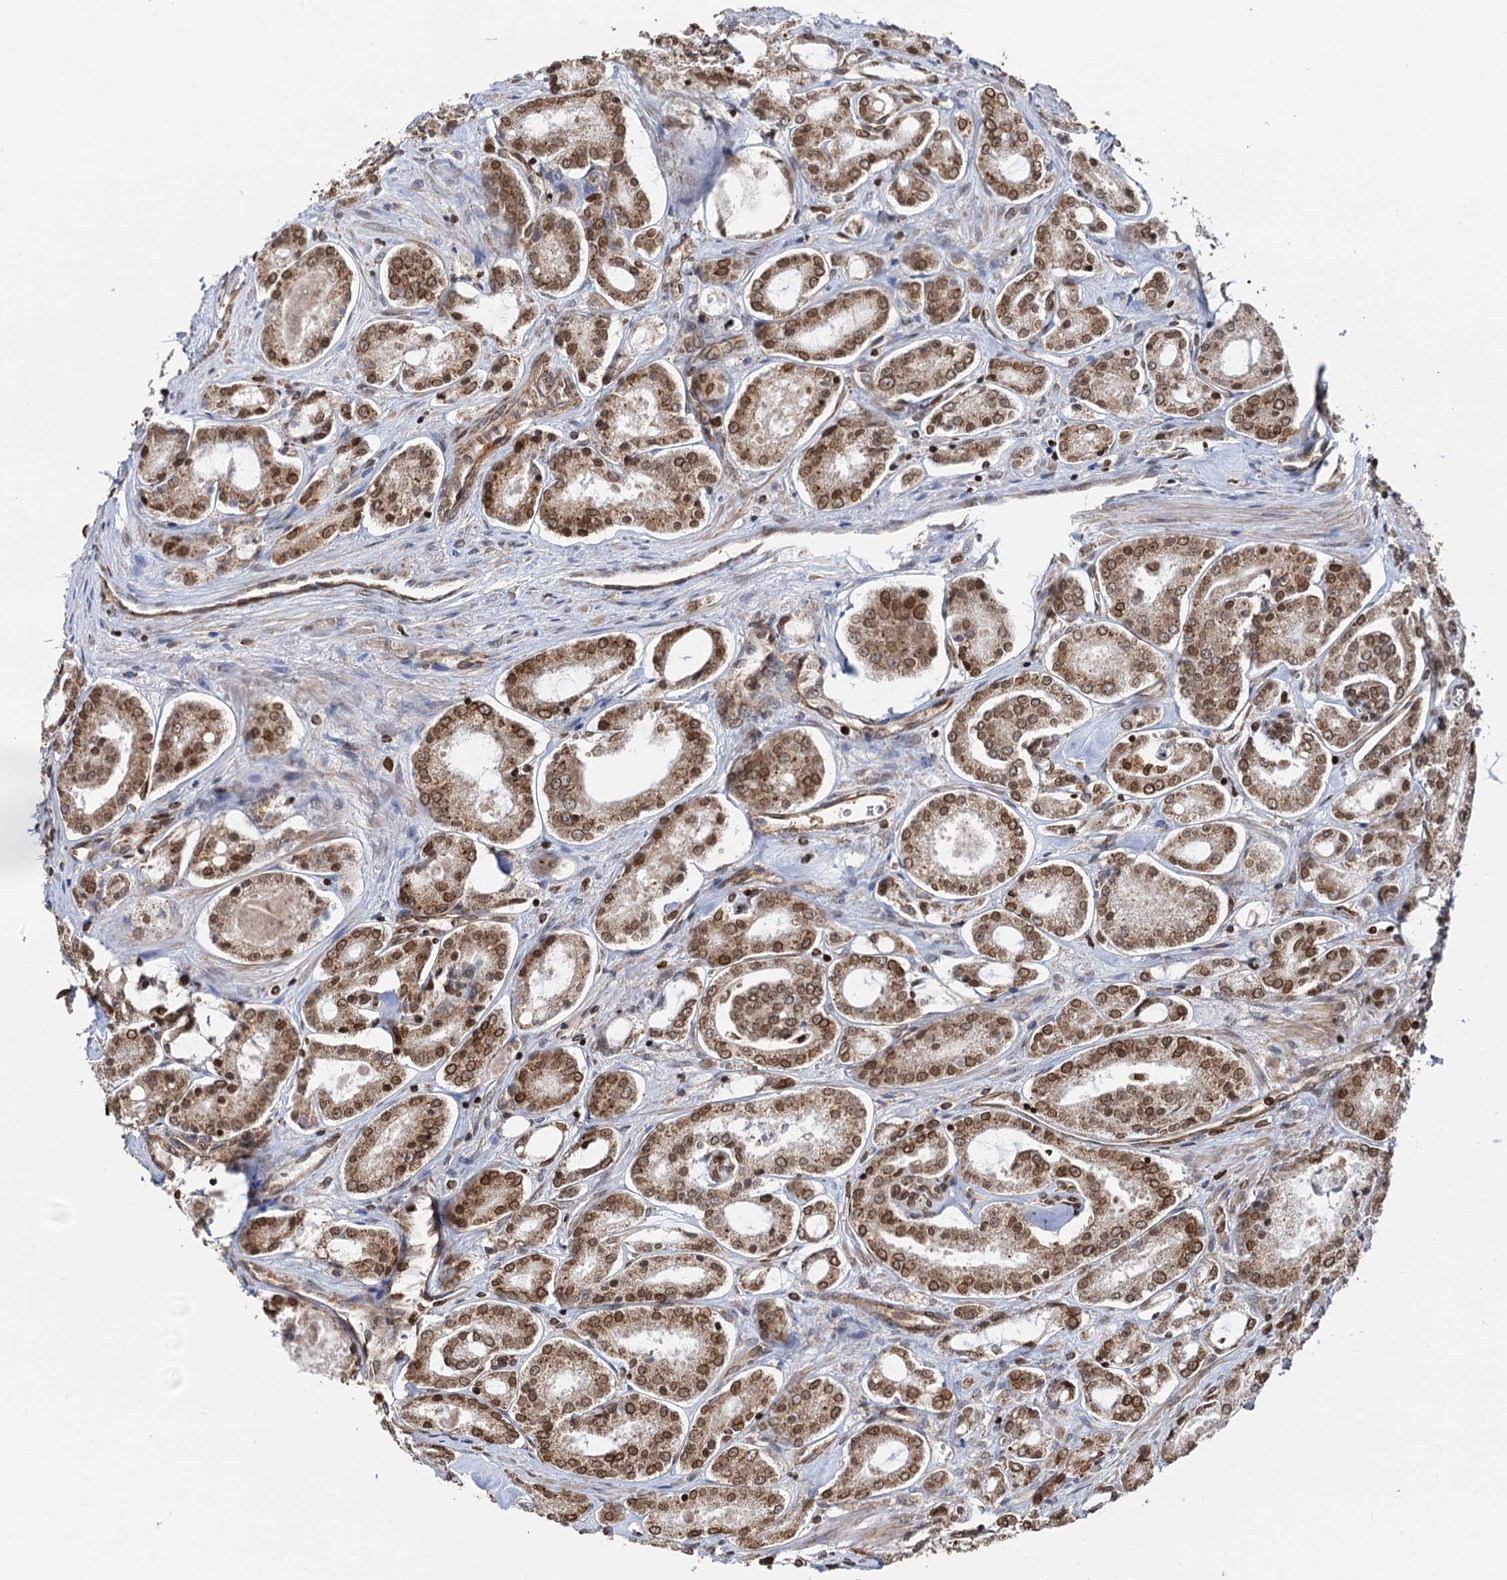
{"staining": {"intensity": "moderate", "quantity": ">75%", "location": "cytoplasmic/membranous,nuclear"}, "tissue": "prostate cancer", "cell_type": "Tumor cells", "image_type": "cancer", "snomed": [{"axis": "morphology", "description": "Adenocarcinoma, Low grade"}, {"axis": "topography", "description": "Prostate"}], "caption": "Immunohistochemical staining of prostate cancer (low-grade adenocarcinoma) reveals medium levels of moderate cytoplasmic/membranous and nuclear expression in about >75% of tumor cells. (Stains: DAB in brown, nuclei in blue, Microscopy: brightfield microscopy at high magnification).", "gene": "ZC3H13", "patient": {"sex": "male", "age": 68}}